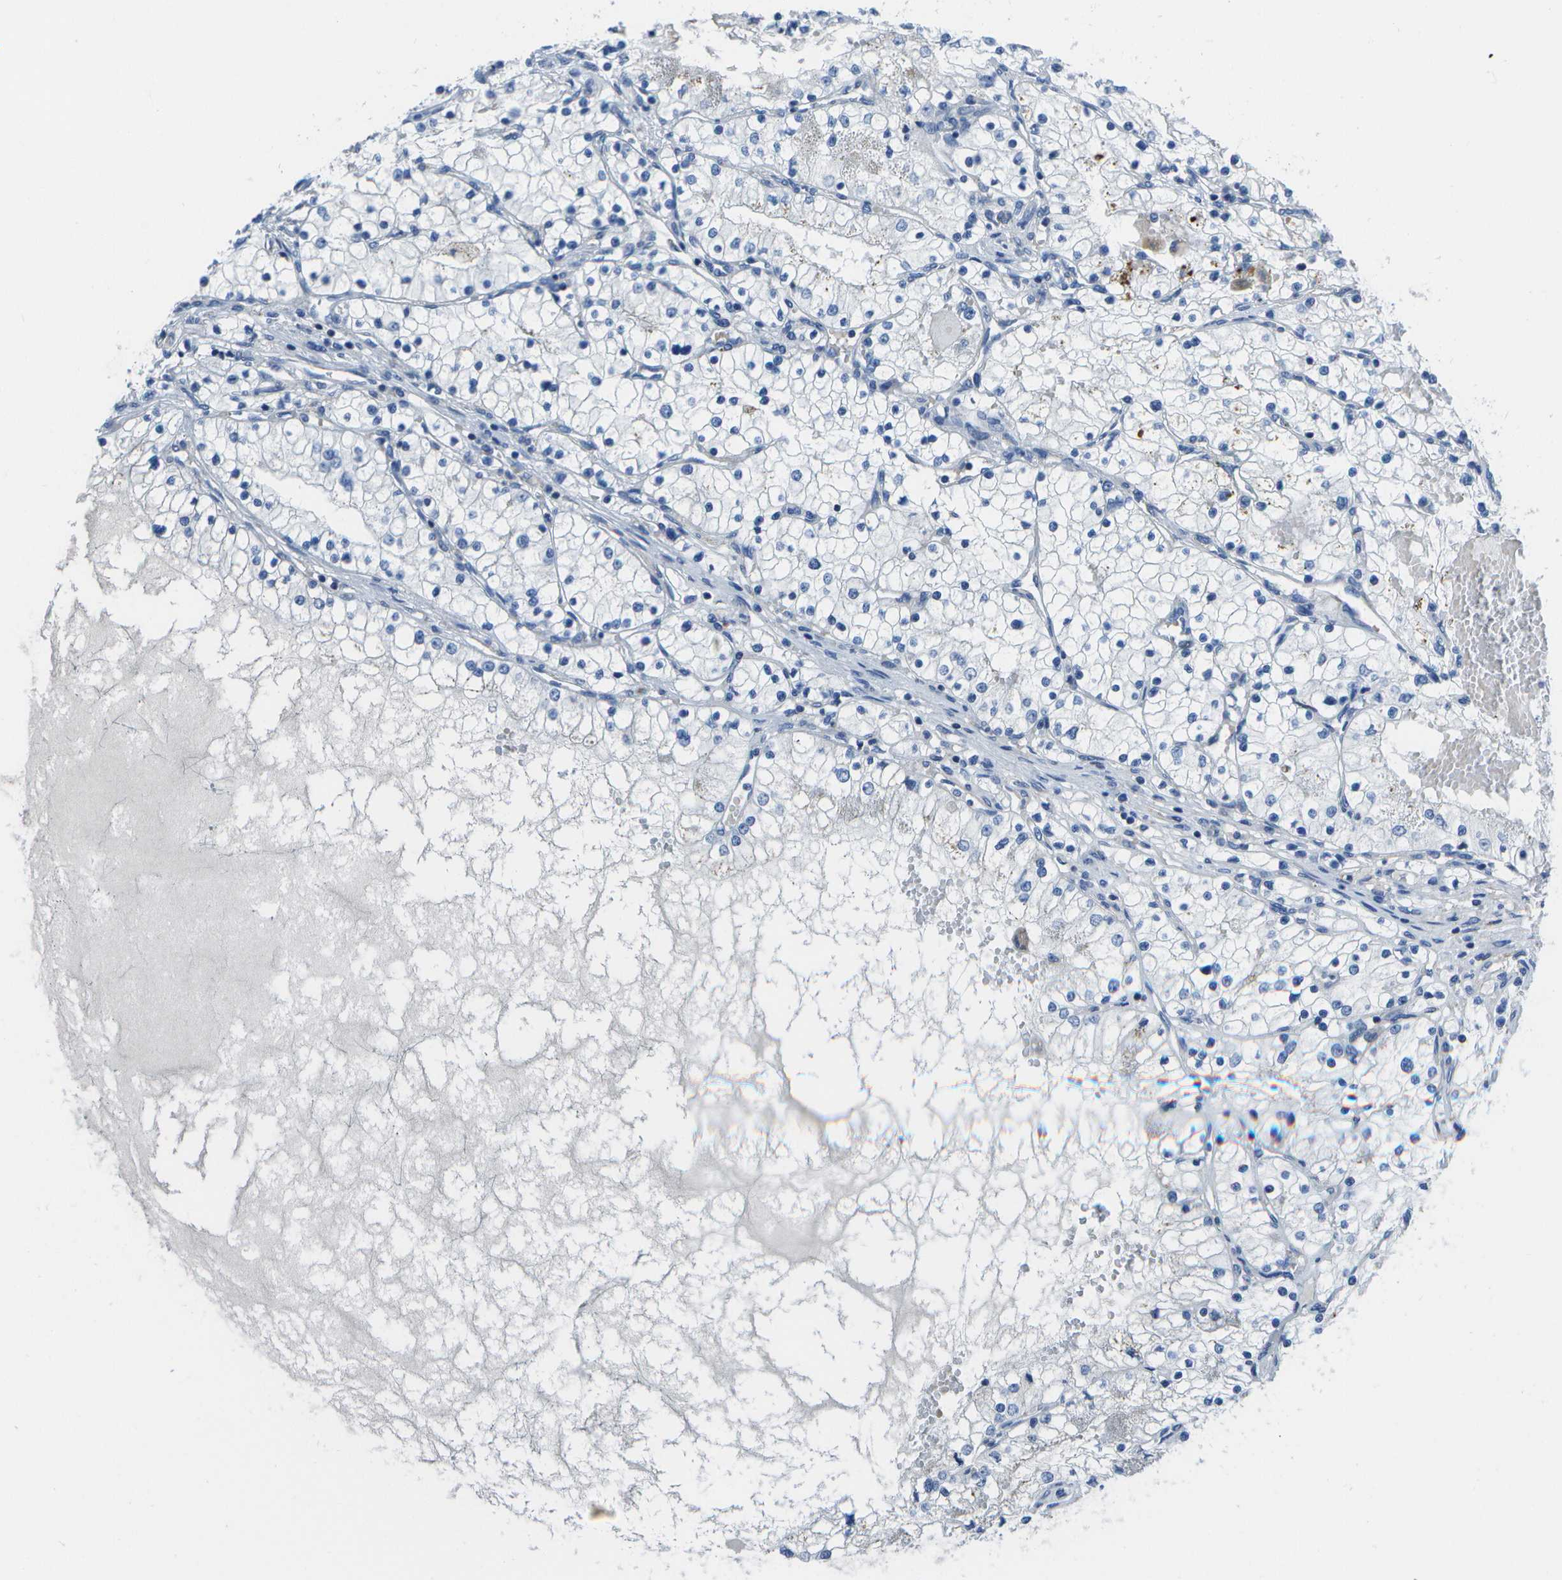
{"staining": {"intensity": "negative", "quantity": "none", "location": "none"}, "tissue": "renal cancer", "cell_type": "Tumor cells", "image_type": "cancer", "snomed": [{"axis": "morphology", "description": "Adenocarcinoma, NOS"}, {"axis": "topography", "description": "Kidney"}], "caption": "Protein analysis of renal adenocarcinoma reveals no significant positivity in tumor cells.", "gene": "DCT", "patient": {"sex": "male", "age": 68}}